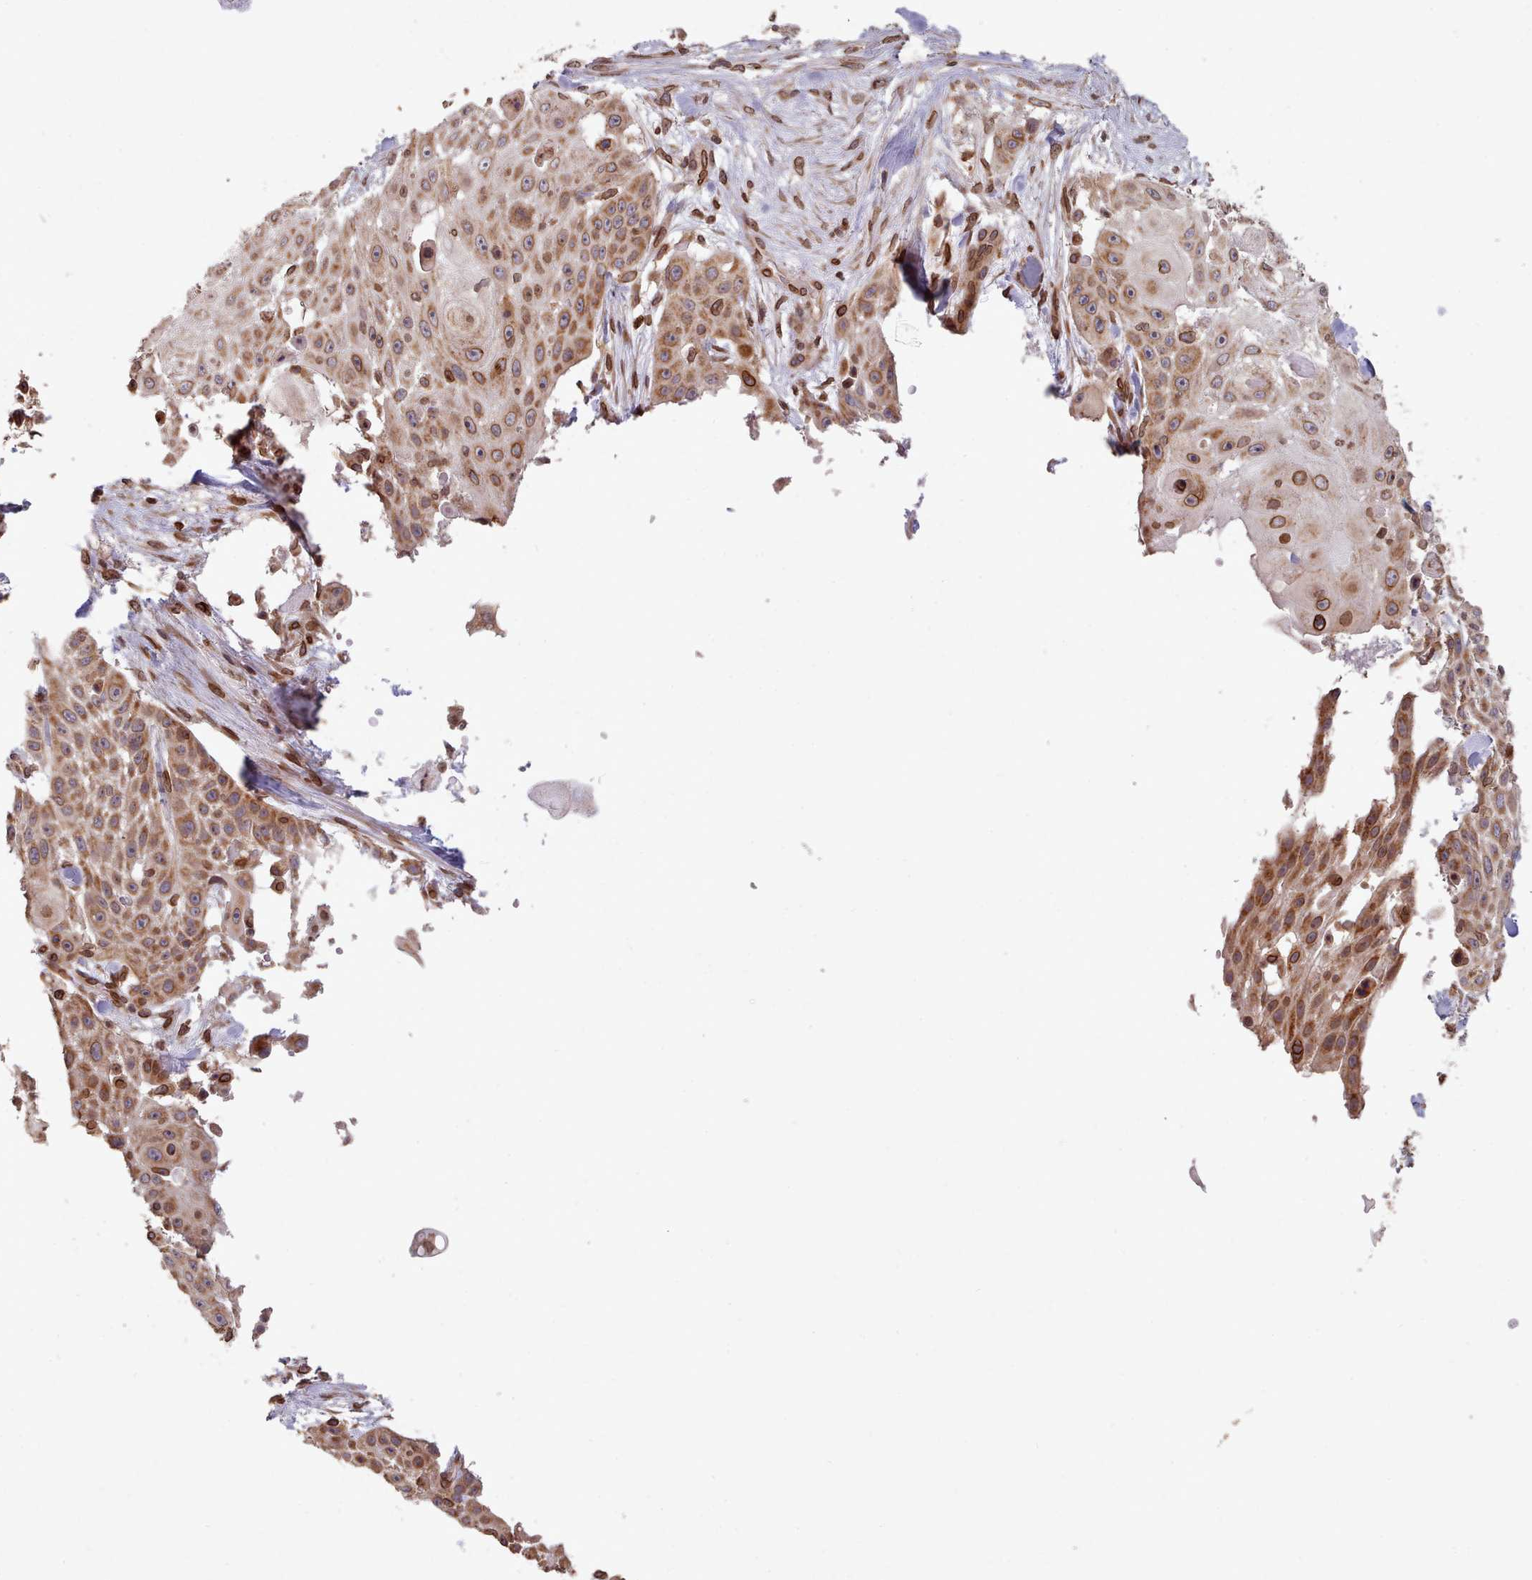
{"staining": {"intensity": "moderate", "quantity": ">75%", "location": "cytoplasmic/membranous,nuclear"}, "tissue": "skin cancer", "cell_type": "Tumor cells", "image_type": "cancer", "snomed": [{"axis": "morphology", "description": "Squamous cell carcinoma, NOS"}, {"axis": "topography", "description": "Skin"}], "caption": "Protein staining of skin squamous cell carcinoma tissue demonstrates moderate cytoplasmic/membranous and nuclear staining in approximately >75% of tumor cells. The staining is performed using DAB (3,3'-diaminobenzidine) brown chromogen to label protein expression. The nuclei are counter-stained blue using hematoxylin.", "gene": "TOR1AIP1", "patient": {"sex": "female", "age": 86}}